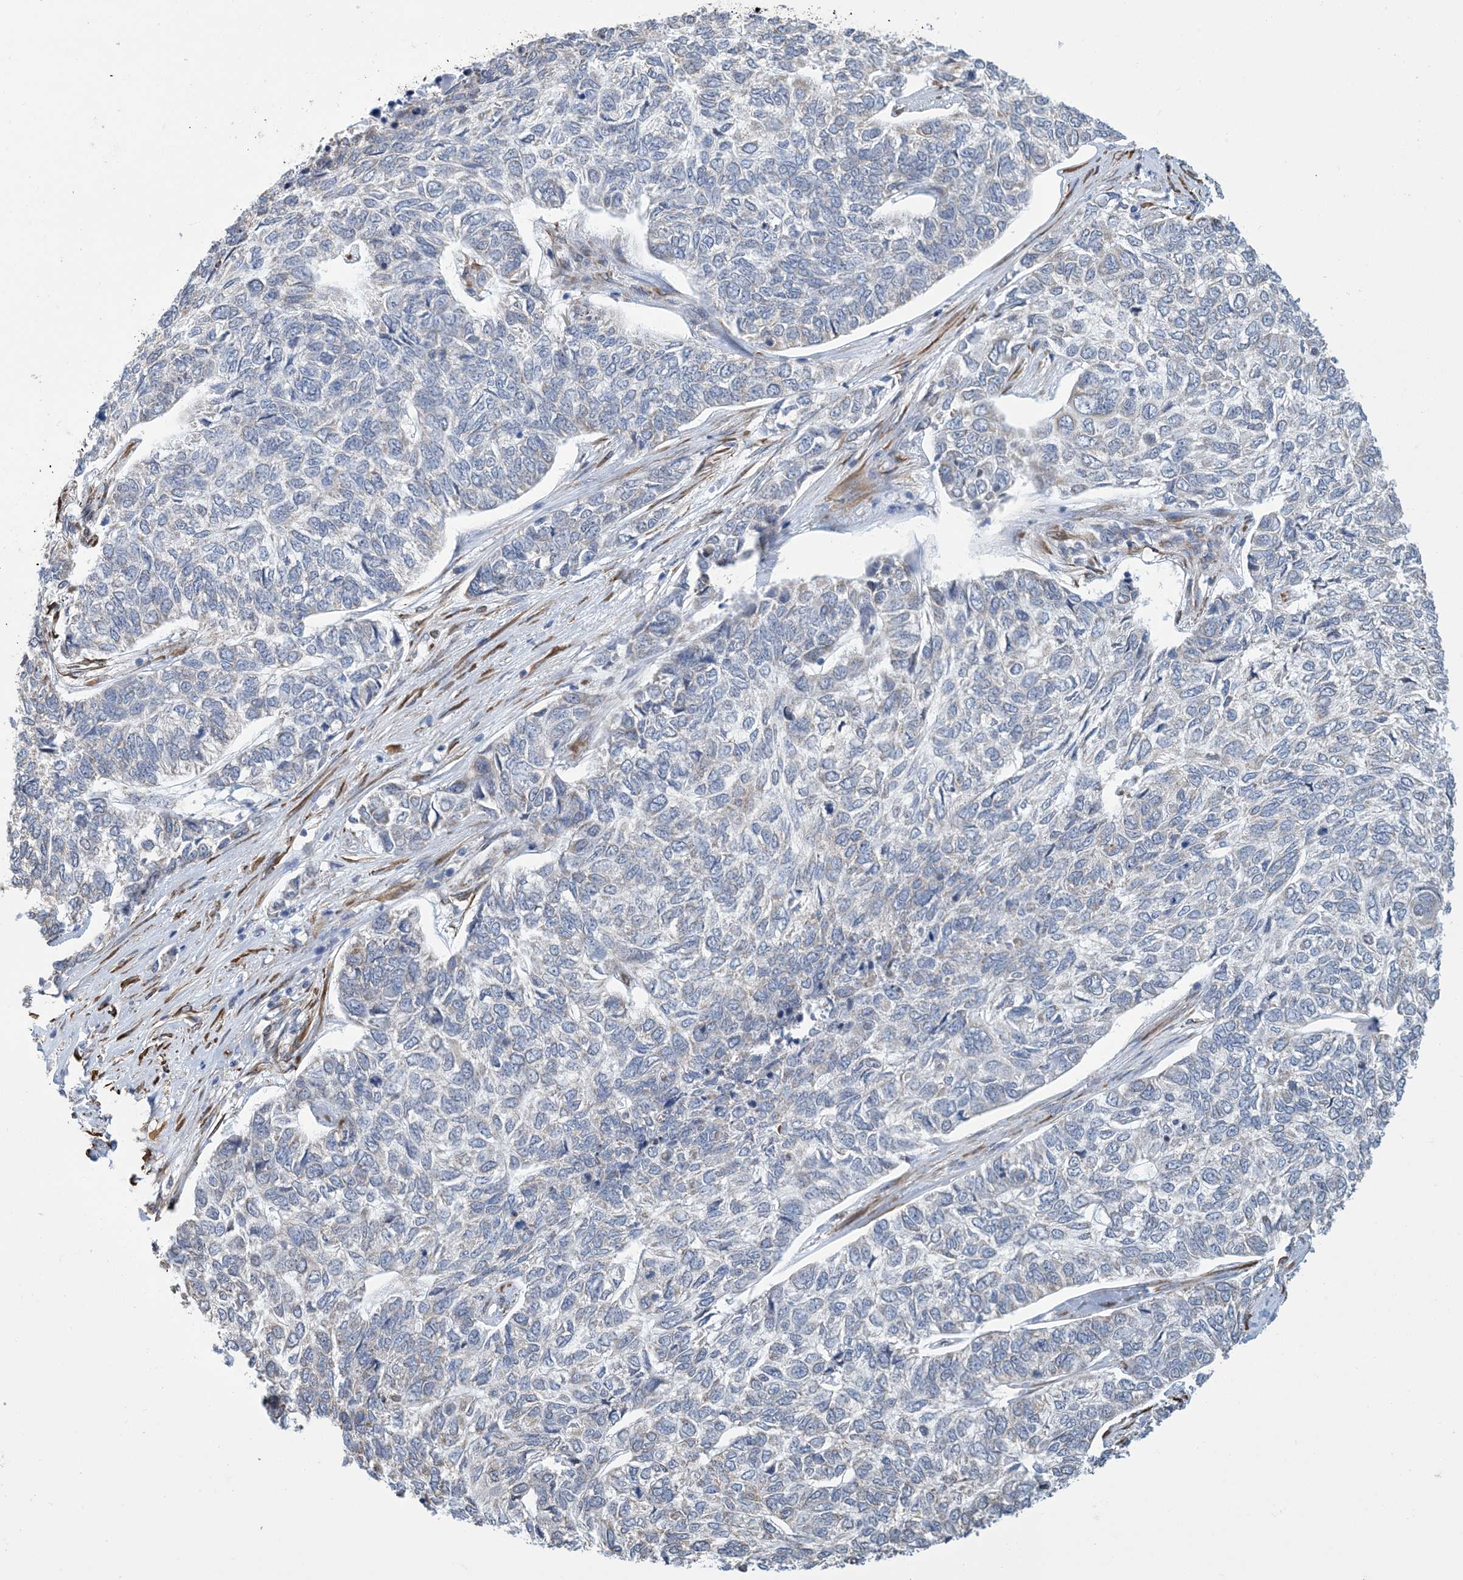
{"staining": {"intensity": "negative", "quantity": "none", "location": "none"}, "tissue": "skin cancer", "cell_type": "Tumor cells", "image_type": "cancer", "snomed": [{"axis": "morphology", "description": "Basal cell carcinoma"}, {"axis": "topography", "description": "Skin"}], "caption": "A high-resolution micrograph shows immunohistochemistry staining of skin cancer (basal cell carcinoma), which reveals no significant positivity in tumor cells.", "gene": "CCDC14", "patient": {"sex": "female", "age": 65}}